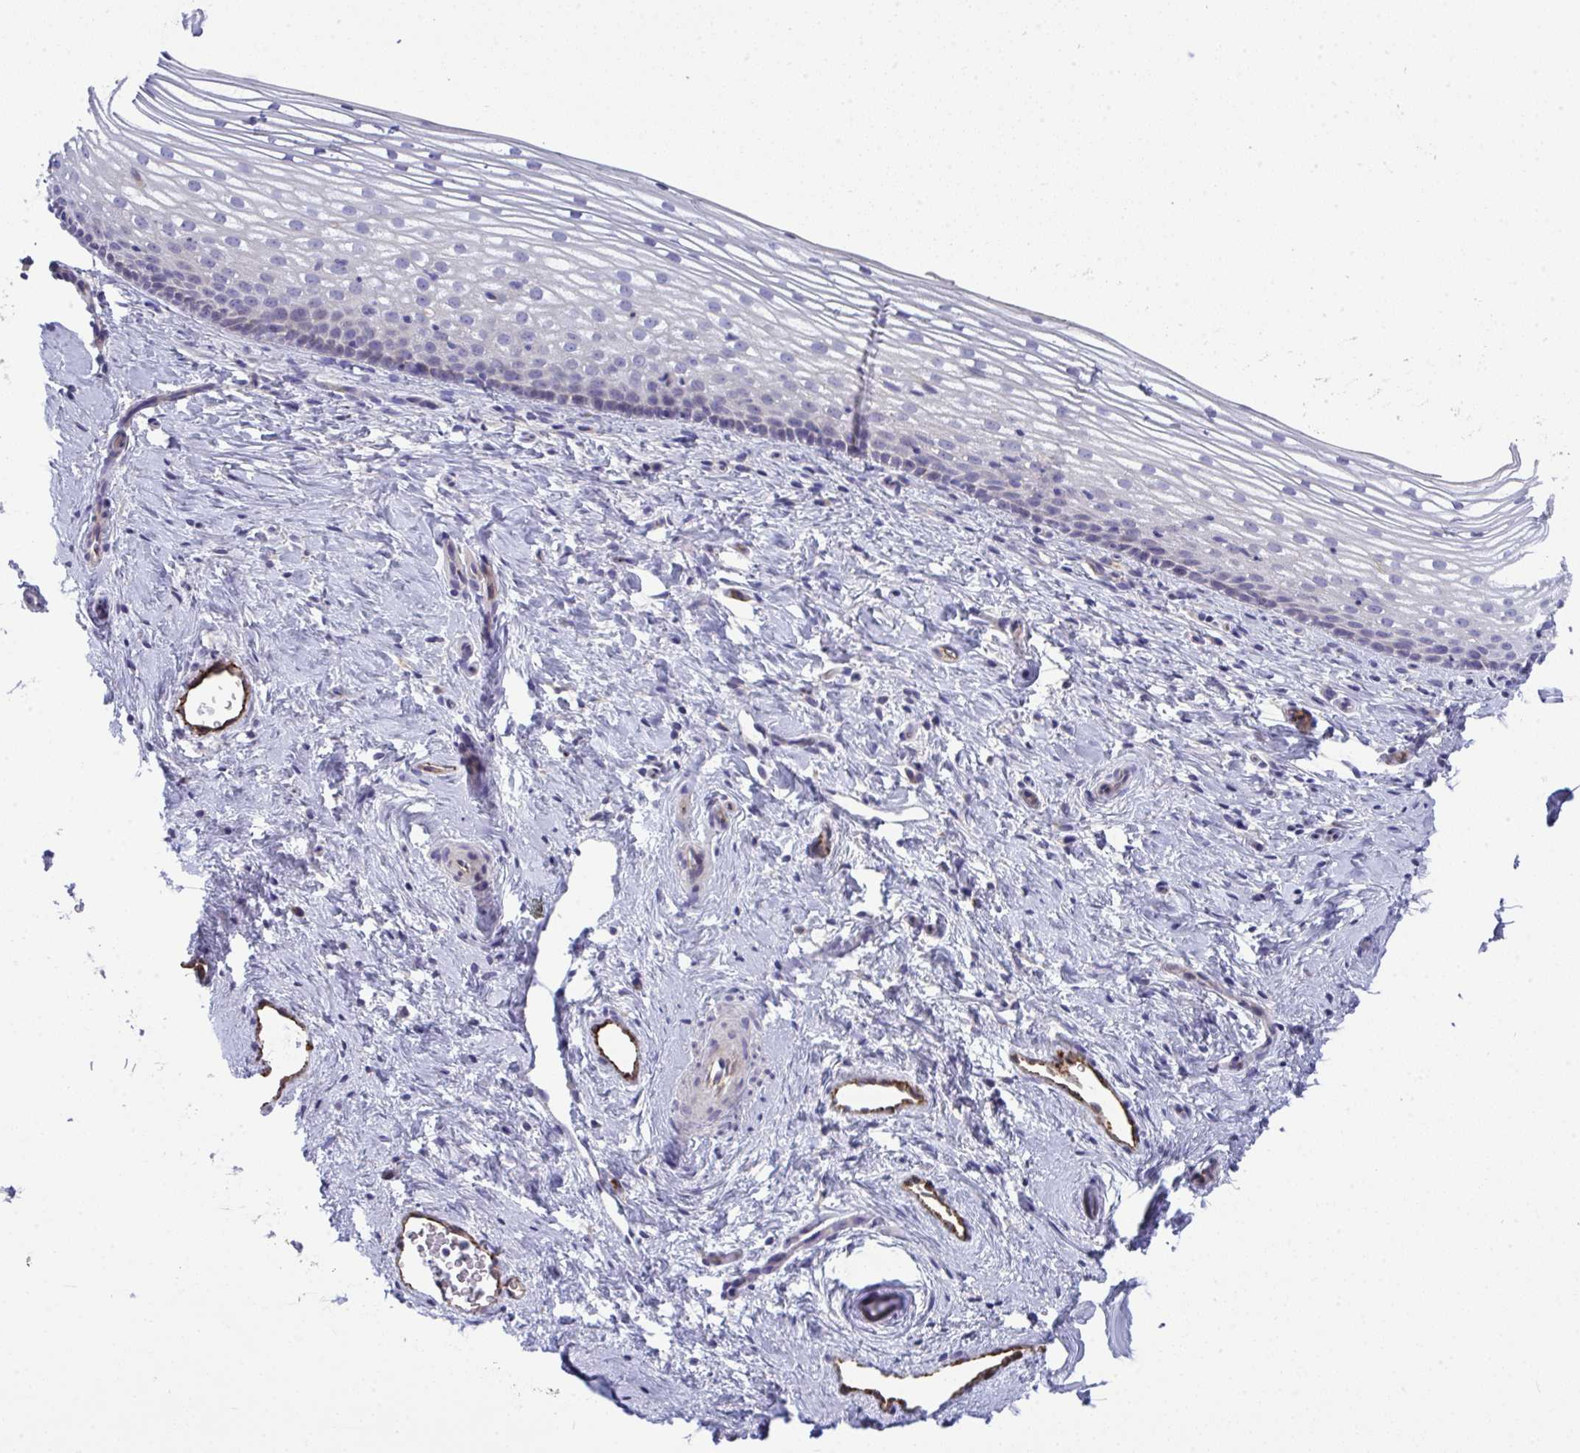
{"staining": {"intensity": "negative", "quantity": "none", "location": "none"}, "tissue": "vagina", "cell_type": "Squamous epithelial cells", "image_type": "normal", "snomed": [{"axis": "morphology", "description": "Normal tissue, NOS"}, {"axis": "topography", "description": "Vagina"}], "caption": "Human vagina stained for a protein using immunohistochemistry reveals no positivity in squamous epithelial cells.", "gene": "TOR1AIP2", "patient": {"sex": "female", "age": 51}}